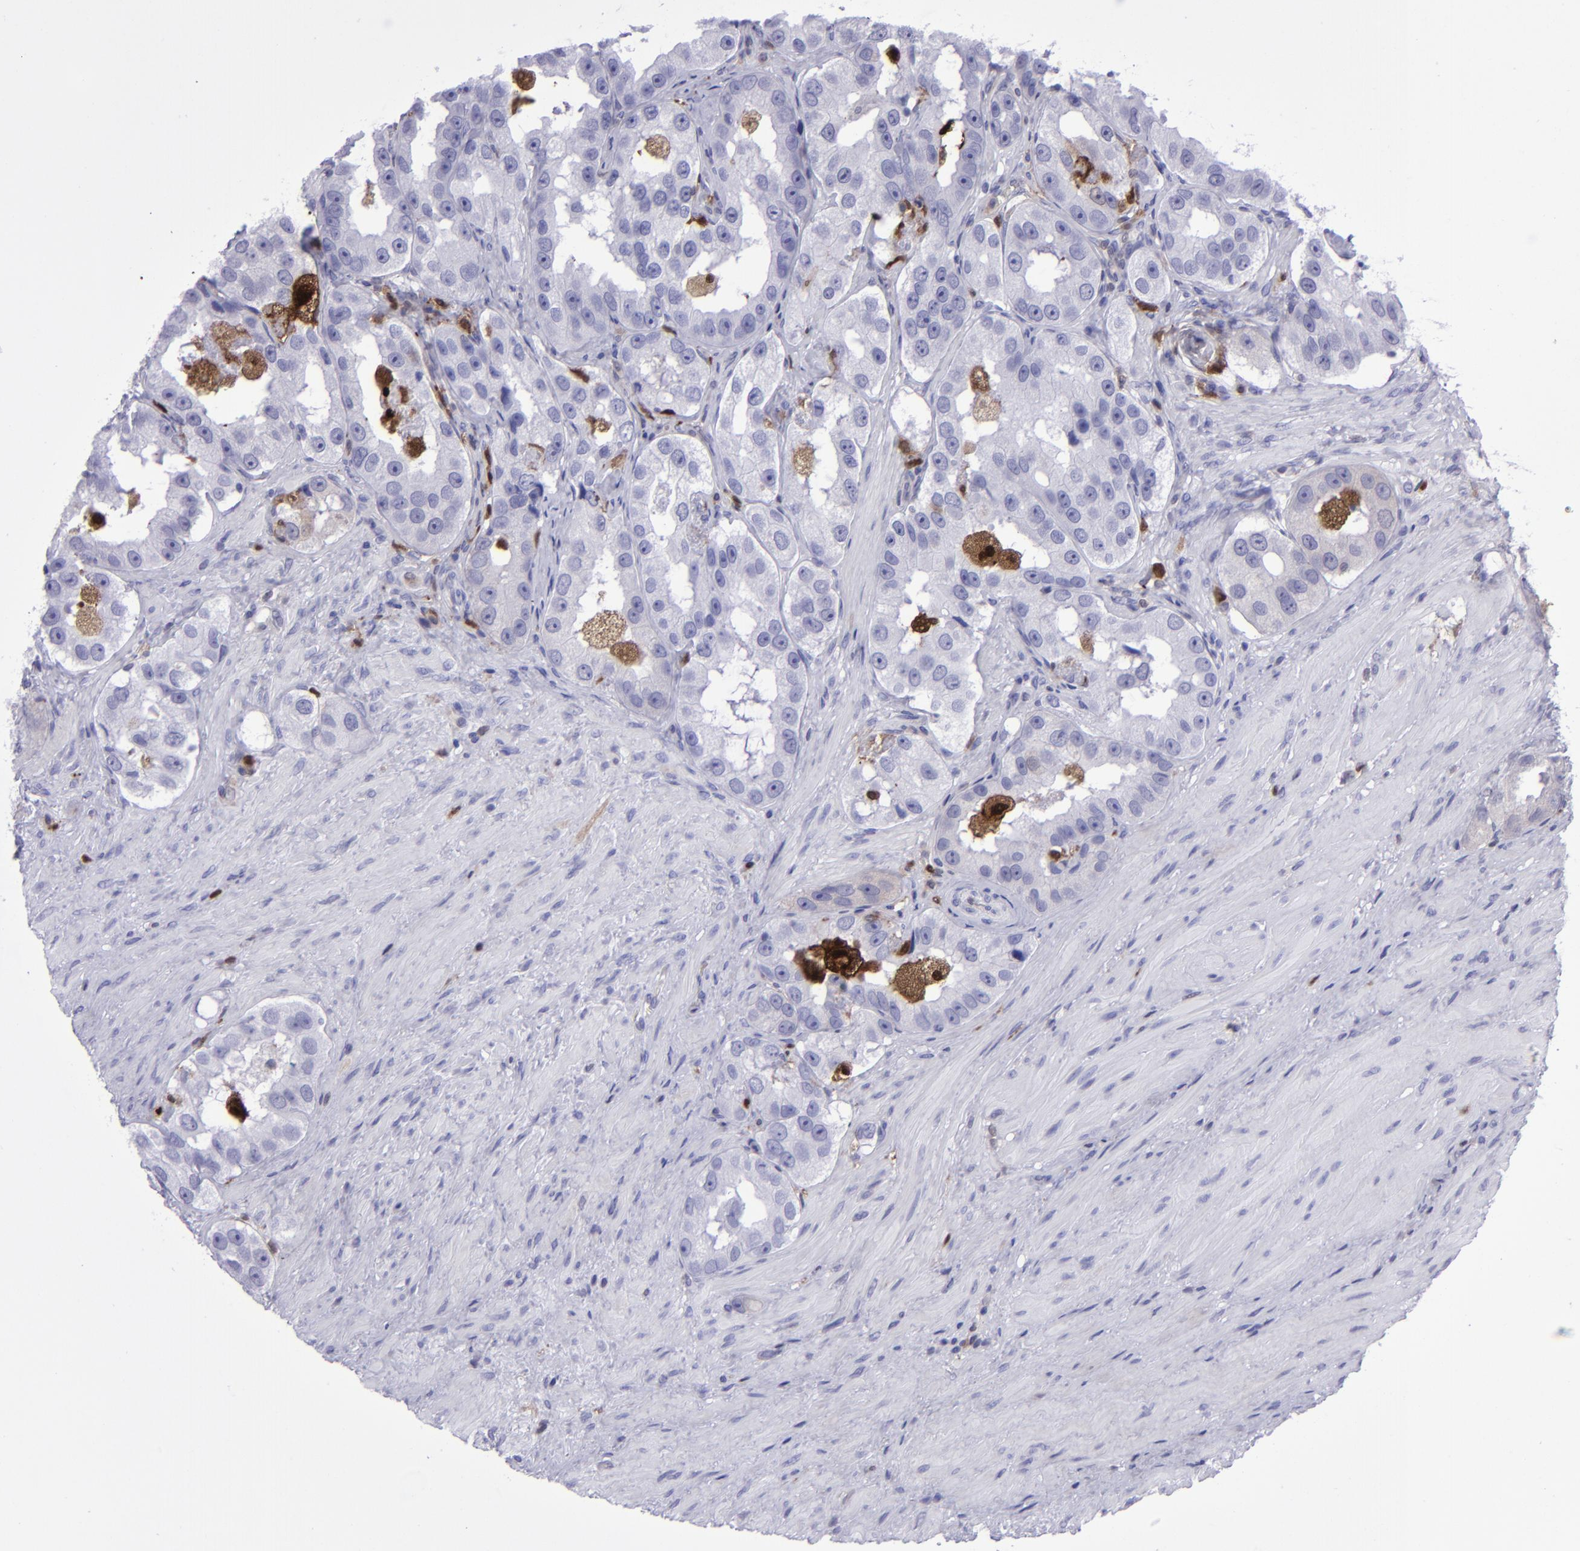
{"staining": {"intensity": "negative", "quantity": "none", "location": "none"}, "tissue": "prostate cancer", "cell_type": "Tumor cells", "image_type": "cancer", "snomed": [{"axis": "morphology", "description": "Adenocarcinoma, High grade"}, {"axis": "topography", "description": "Prostate"}], "caption": "Tumor cells show no significant protein staining in prostate cancer.", "gene": "TYMP", "patient": {"sex": "male", "age": 63}}